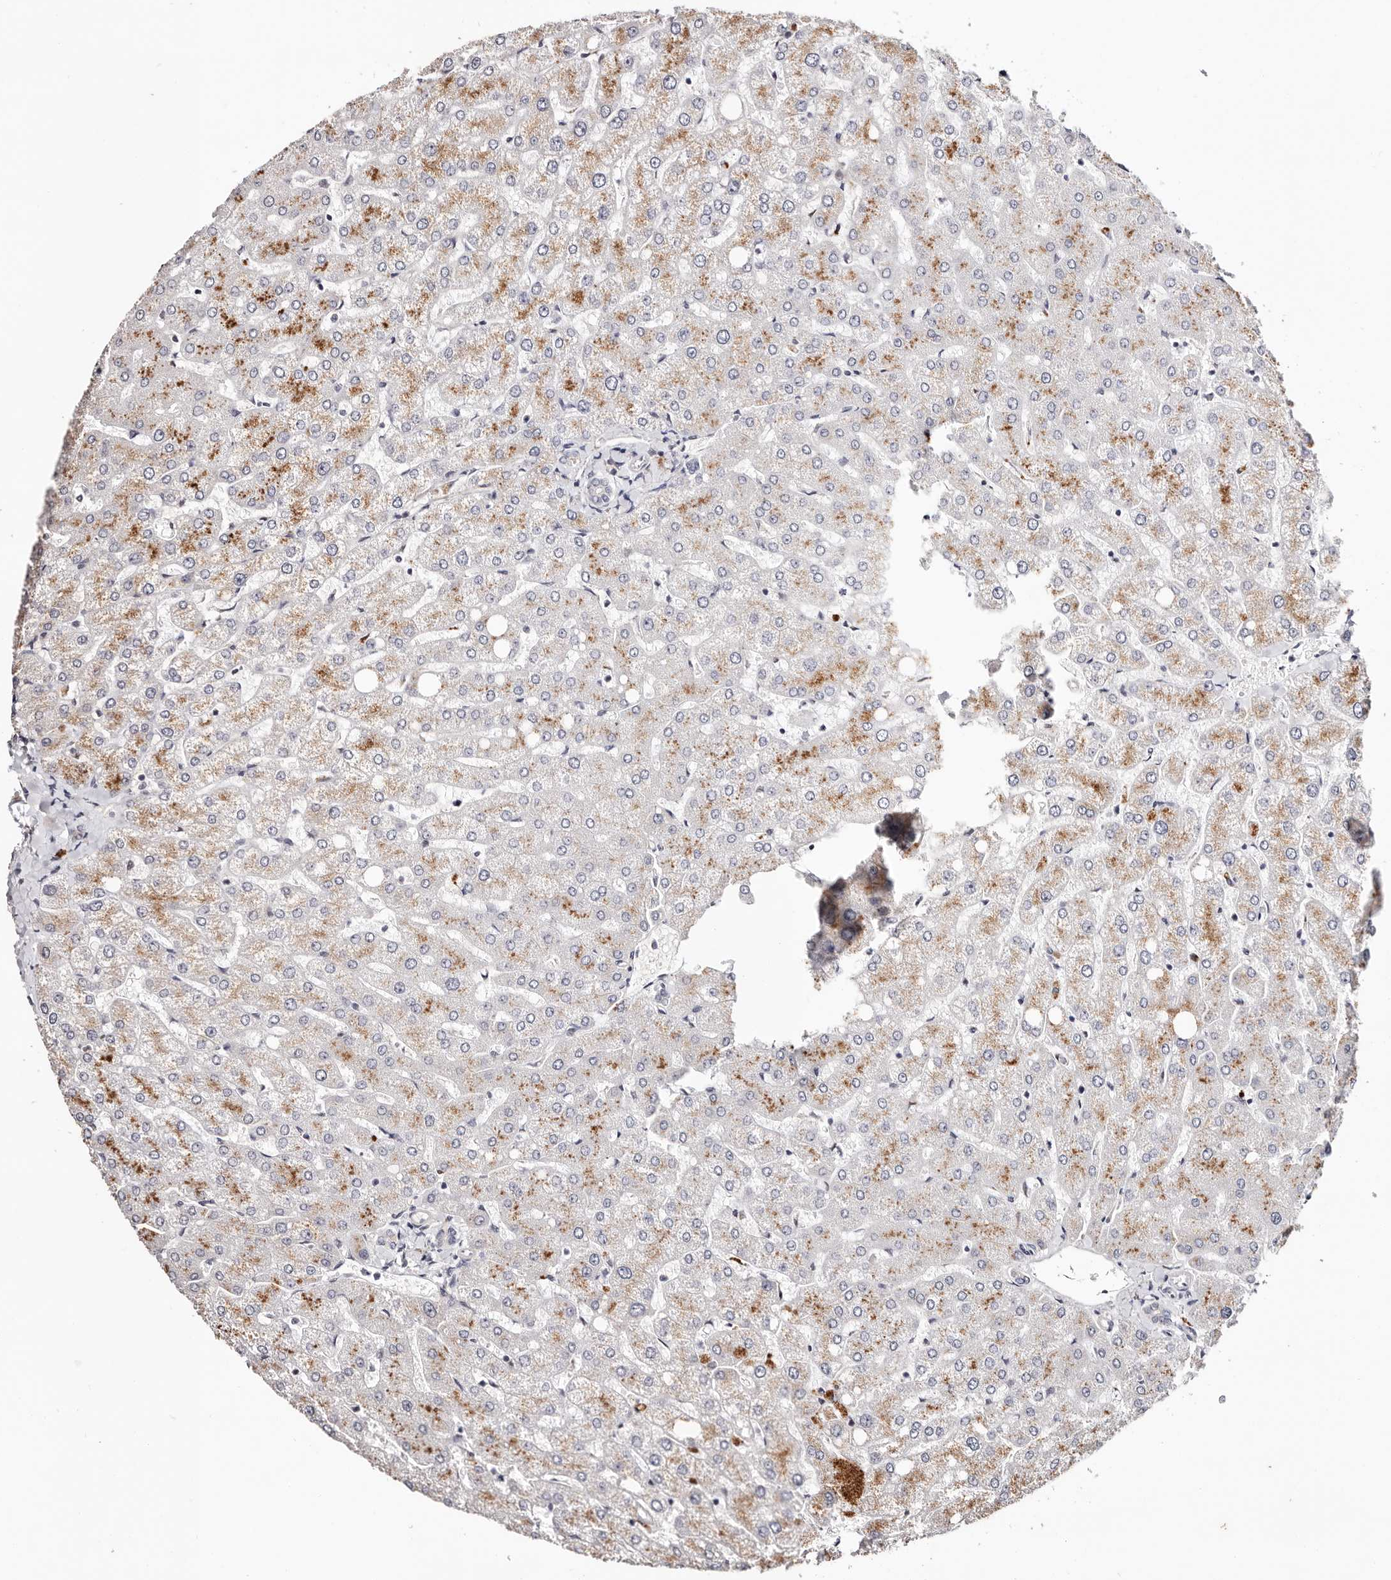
{"staining": {"intensity": "negative", "quantity": "none", "location": "none"}, "tissue": "liver", "cell_type": "Cholangiocytes", "image_type": "normal", "snomed": [{"axis": "morphology", "description": "Normal tissue, NOS"}, {"axis": "topography", "description": "Liver"}], "caption": "Immunohistochemistry of benign liver reveals no positivity in cholangiocytes. (DAB (3,3'-diaminobenzidine) immunohistochemistry (IHC) visualized using brightfield microscopy, high magnification).", "gene": "TYW3", "patient": {"sex": "female", "age": 54}}